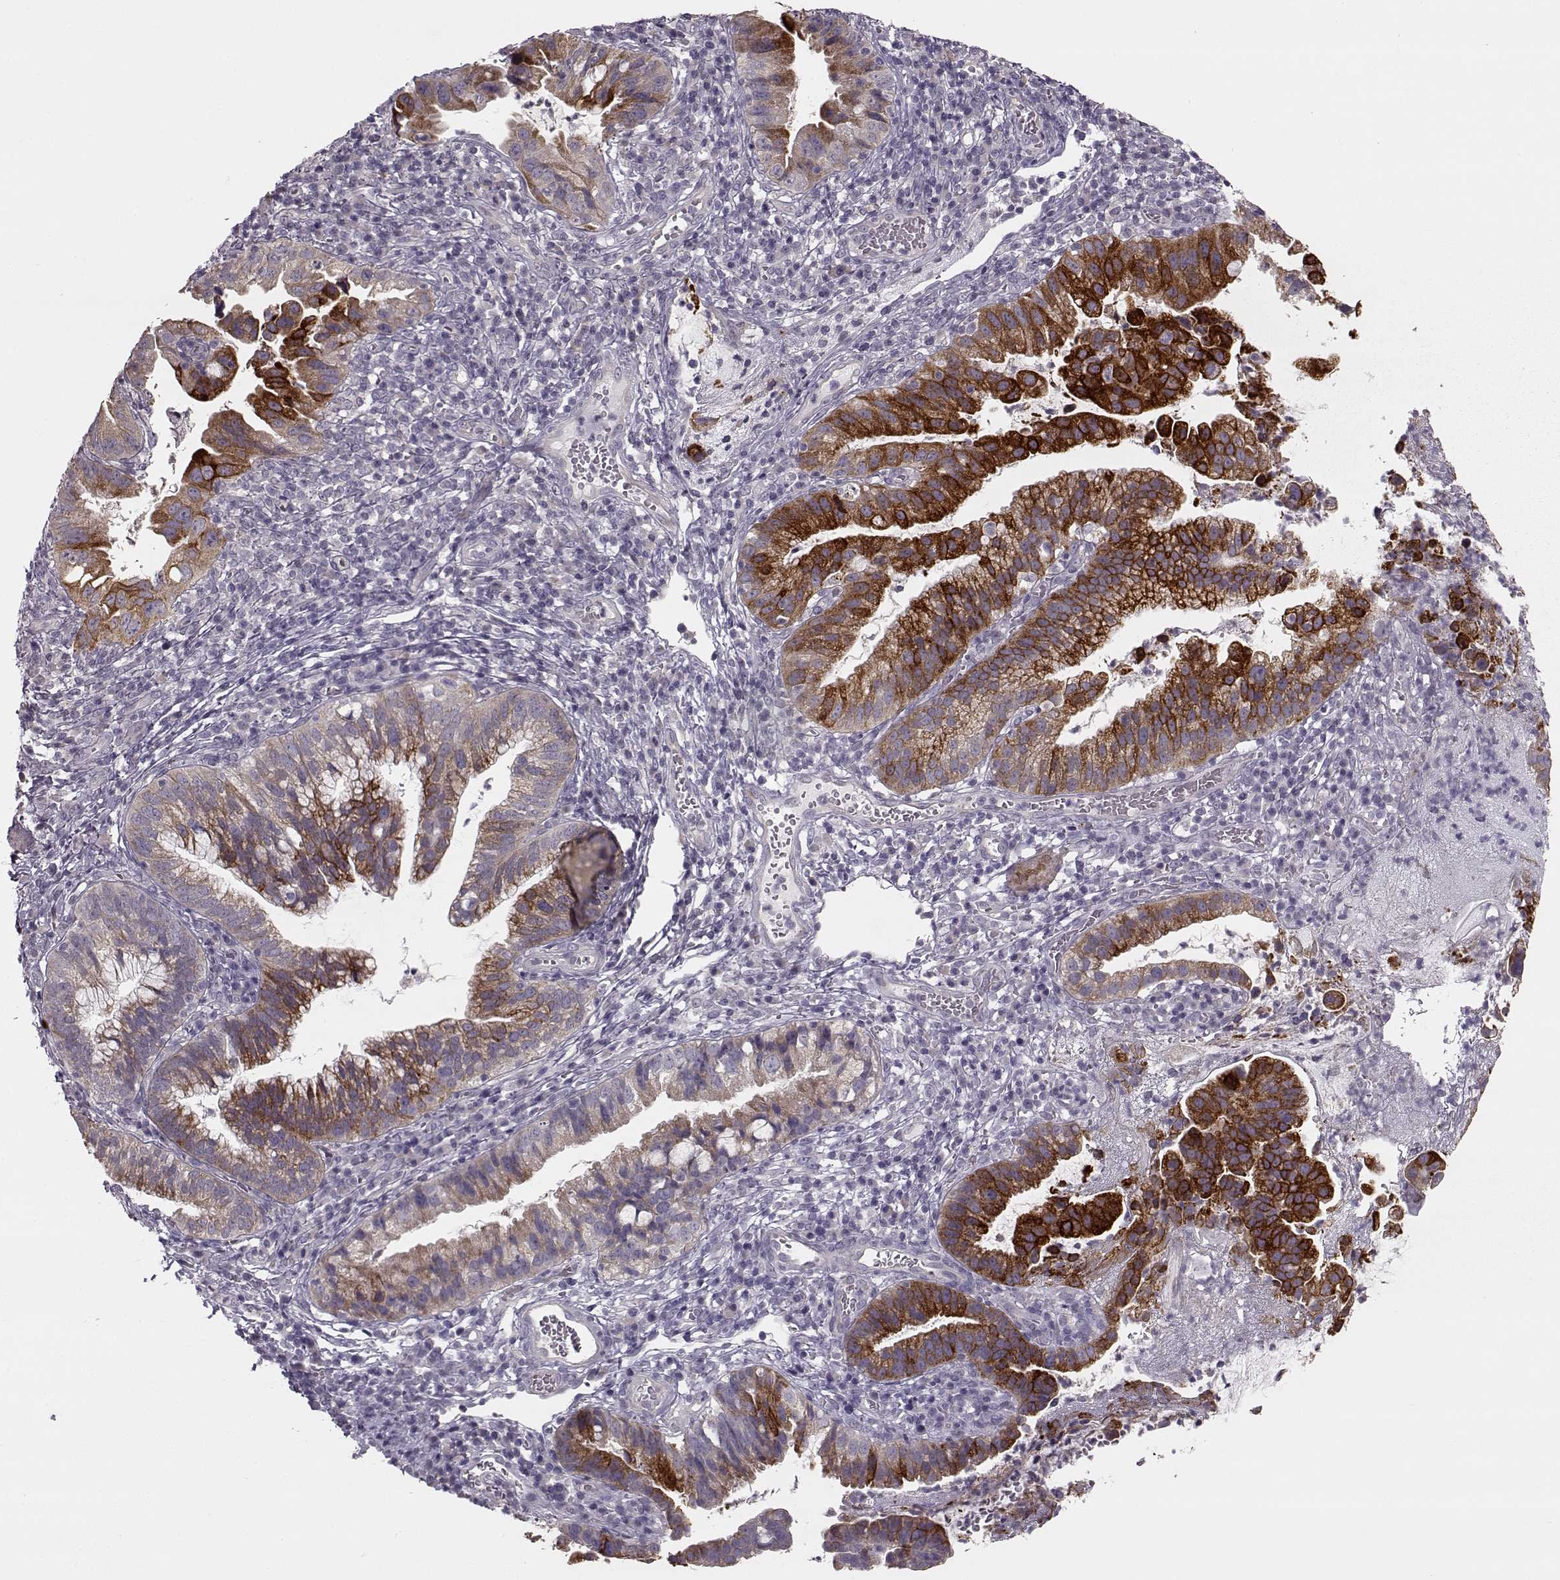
{"staining": {"intensity": "strong", "quantity": ">75%", "location": "cytoplasmic/membranous"}, "tissue": "cervical cancer", "cell_type": "Tumor cells", "image_type": "cancer", "snomed": [{"axis": "morphology", "description": "Adenocarcinoma, NOS"}, {"axis": "topography", "description": "Cervix"}], "caption": "IHC of human cervical cancer (adenocarcinoma) demonstrates high levels of strong cytoplasmic/membranous expression in about >75% of tumor cells.", "gene": "MAP6D1", "patient": {"sex": "female", "age": 34}}